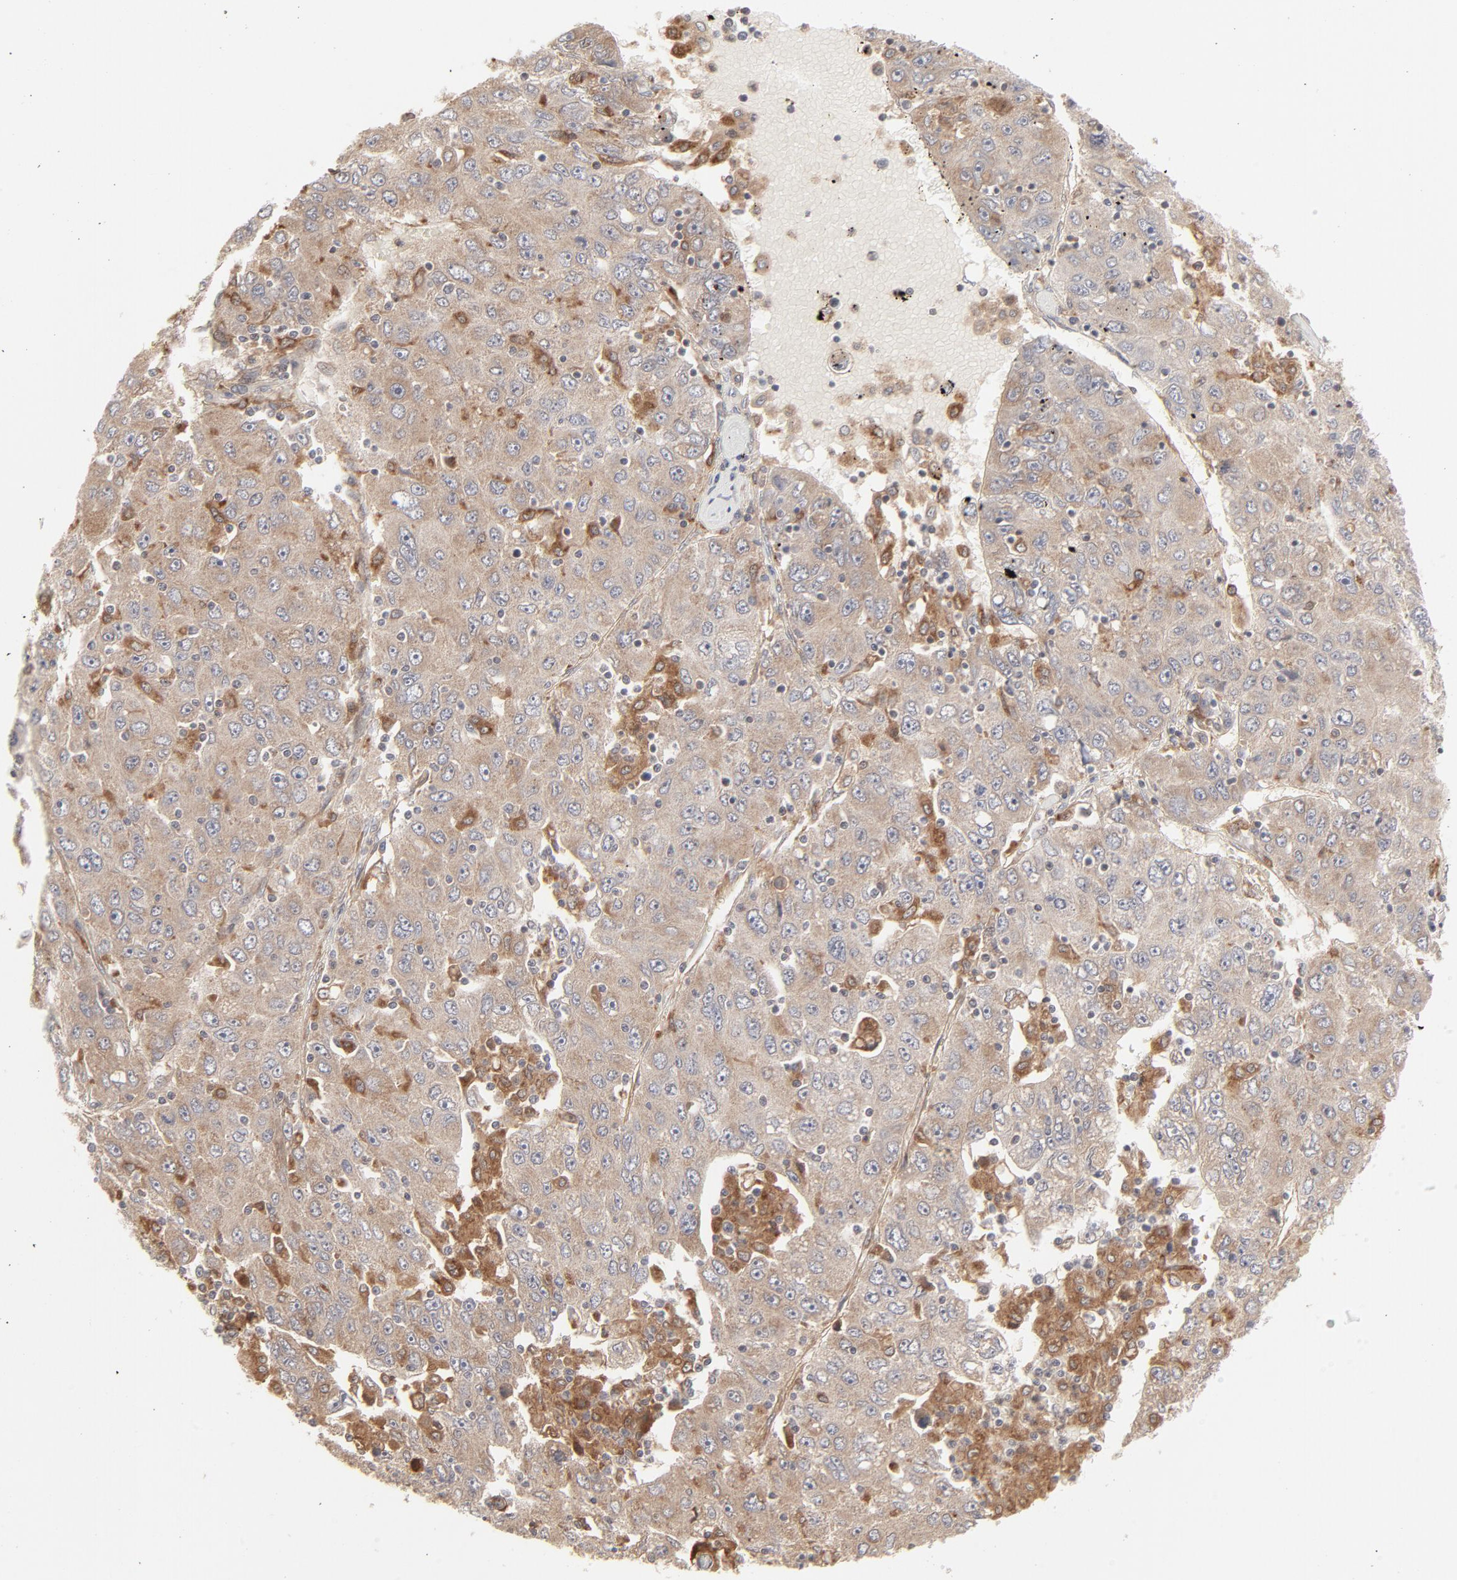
{"staining": {"intensity": "moderate", "quantity": ">75%", "location": "cytoplasmic/membranous"}, "tissue": "liver cancer", "cell_type": "Tumor cells", "image_type": "cancer", "snomed": [{"axis": "morphology", "description": "Carcinoma, Hepatocellular, NOS"}, {"axis": "topography", "description": "Liver"}], "caption": "The immunohistochemical stain labels moderate cytoplasmic/membranous positivity in tumor cells of liver cancer tissue. The protein of interest is stained brown, and the nuclei are stained in blue (DAB (3,3'-diaminobenzidine) IHC with brightfield microscopy, high magnification).", "gene": "RAB5C", "patient": {"sex": "male", "age": 49}}